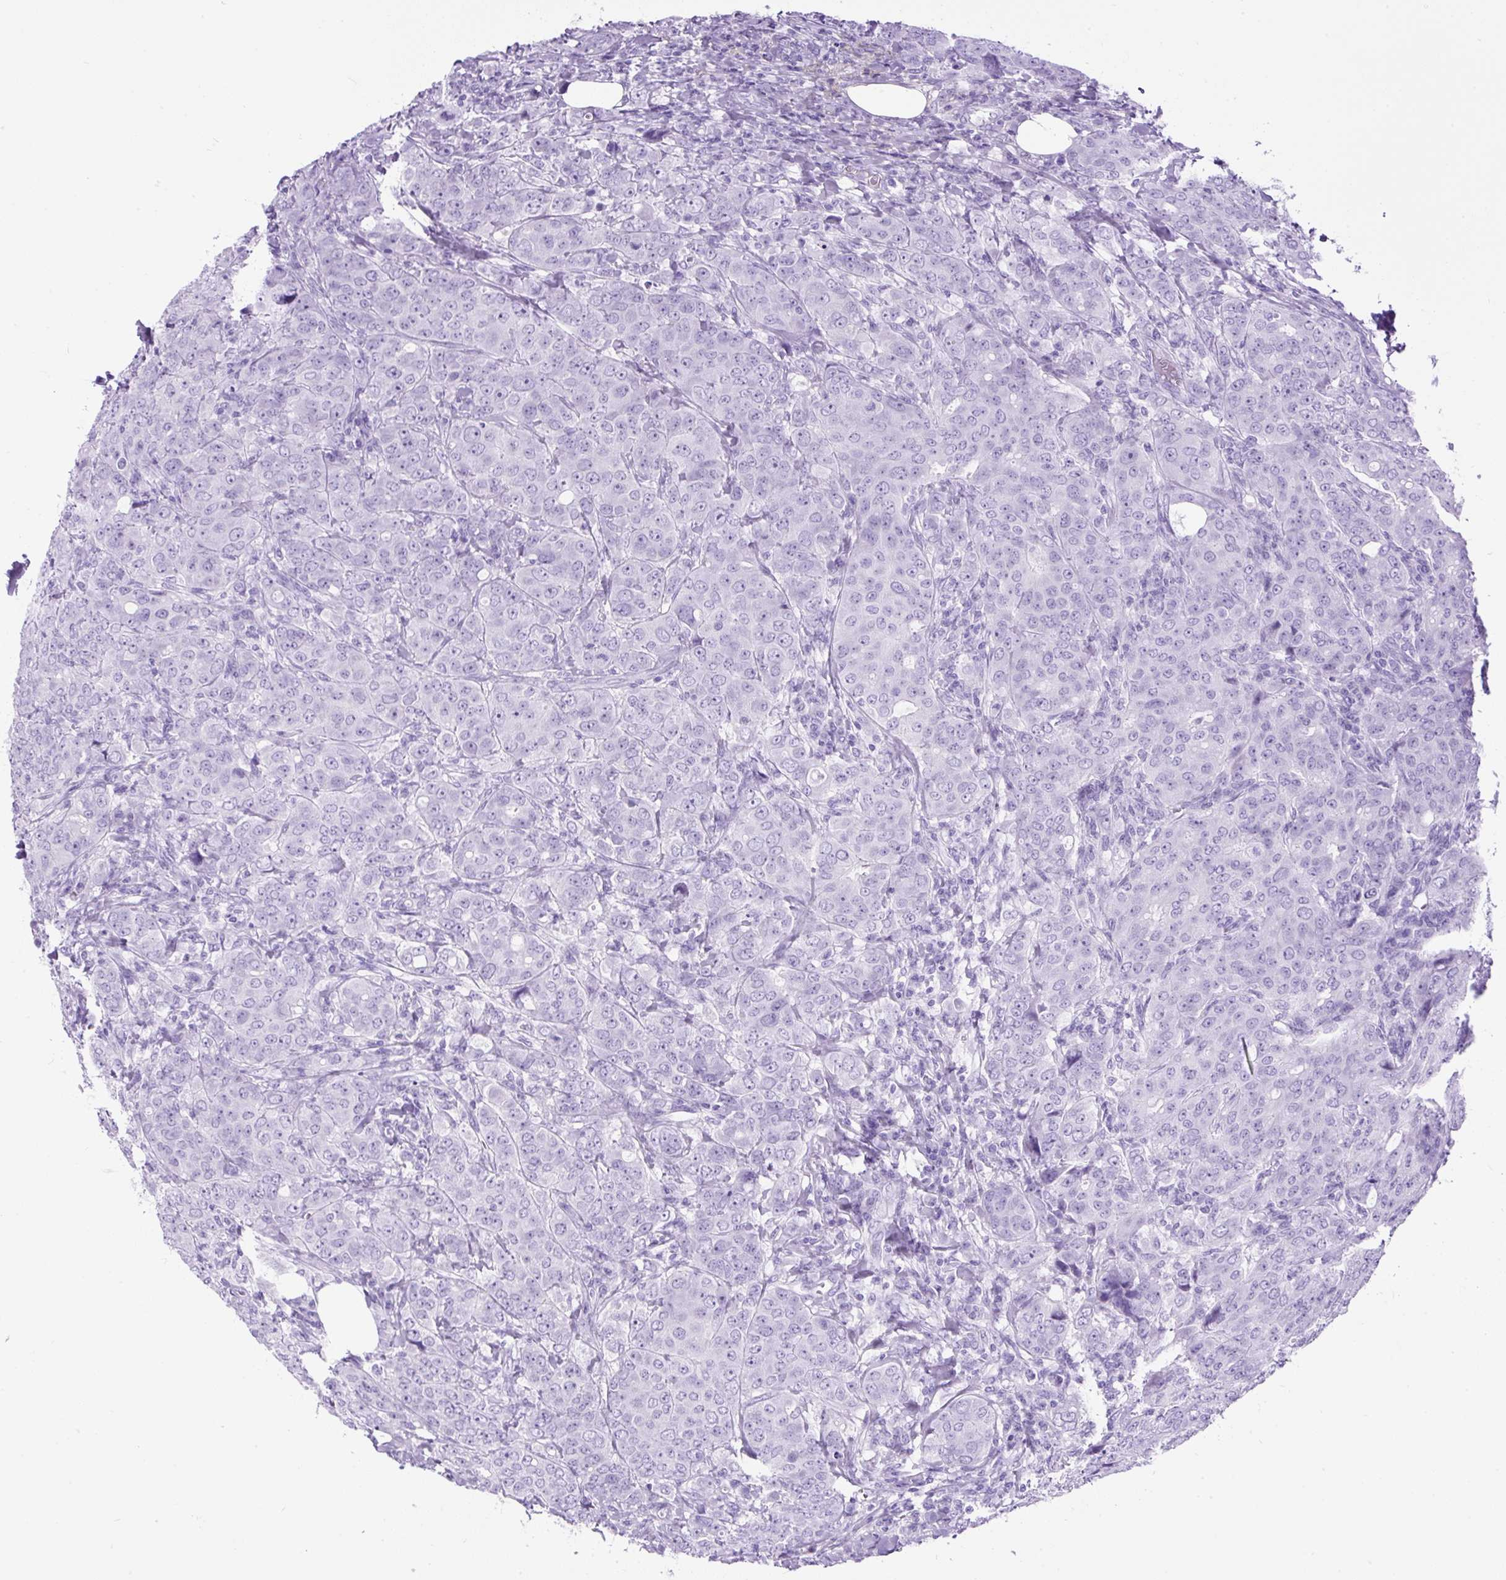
{"staining": {"intensity": "negative", "quantity": "none", "location": "none"}, "tissue": "breast cancer", "cell_type": "Tumor cells", "image_type": "cancer", "snomed": [{"axis": "morphology", "description": "Duct carcinoma"}, {"axis": "topography", "description": "Breast"}], "caption": "Photomicrograph shows no significant protein staining in tumor cells of breast cancer.", "gene": "CEL", "patient": {"sex": "female", "age": 43}}